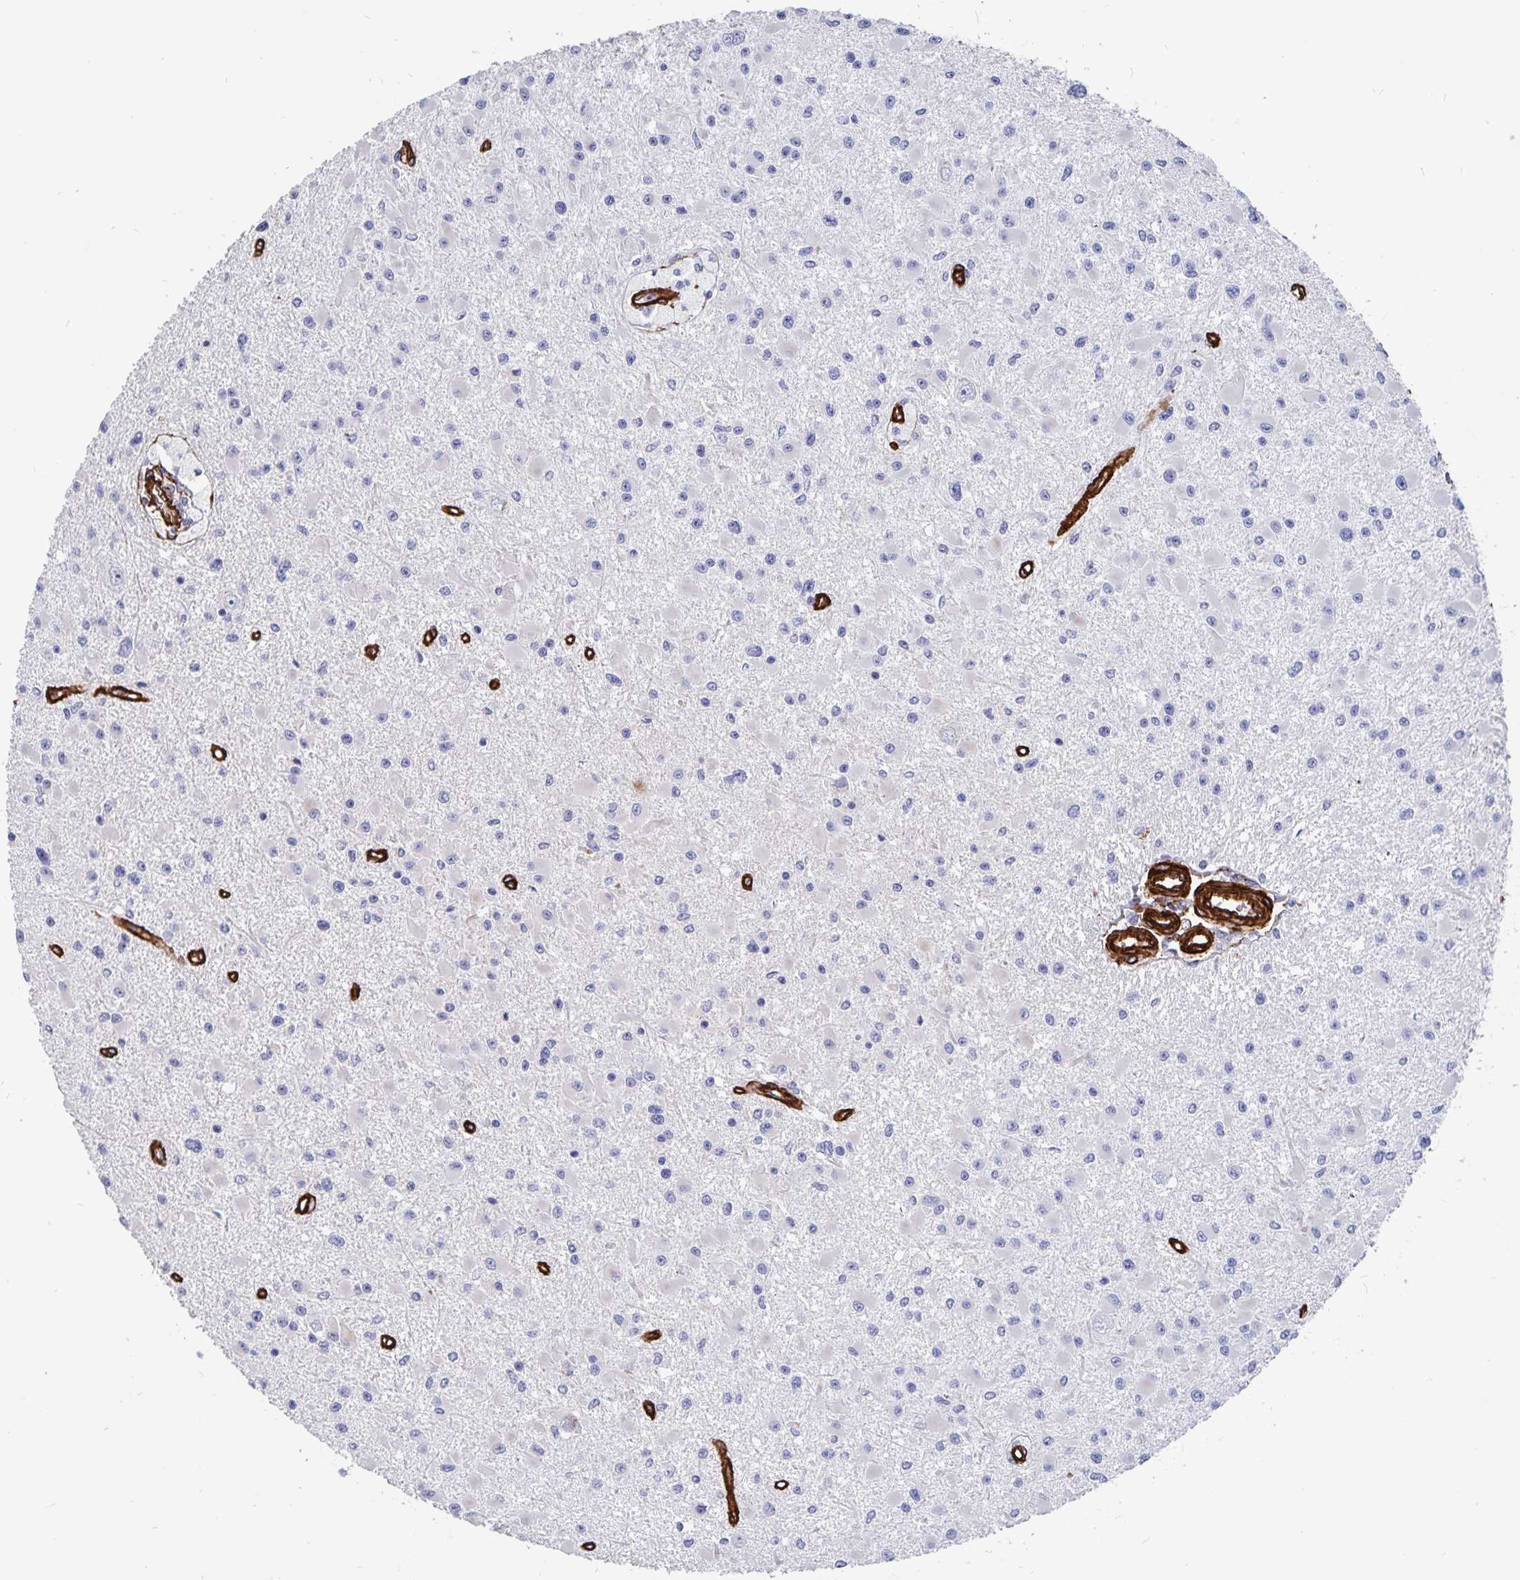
{"staining": {"intensity": "negative", "quantity": "none", "location": "none"}, "tissue": "glioma", "cell_type": "Tumor cells", "image_type": "cancer", "snomed": [{"axis": "morphology", "description": "Glioma, malignant, High grade"}, {"axis": "topography", "description": "Brain"}], "caption": "A micrograph of human malignant high-grade glioma is negative for staining in tumor cells. (Brightfield microscopy of DAB immunohistochemistry (IHC) at high magnification).", "gene": "DCHS2", "patient": {"sex": "male", "age": 54}}